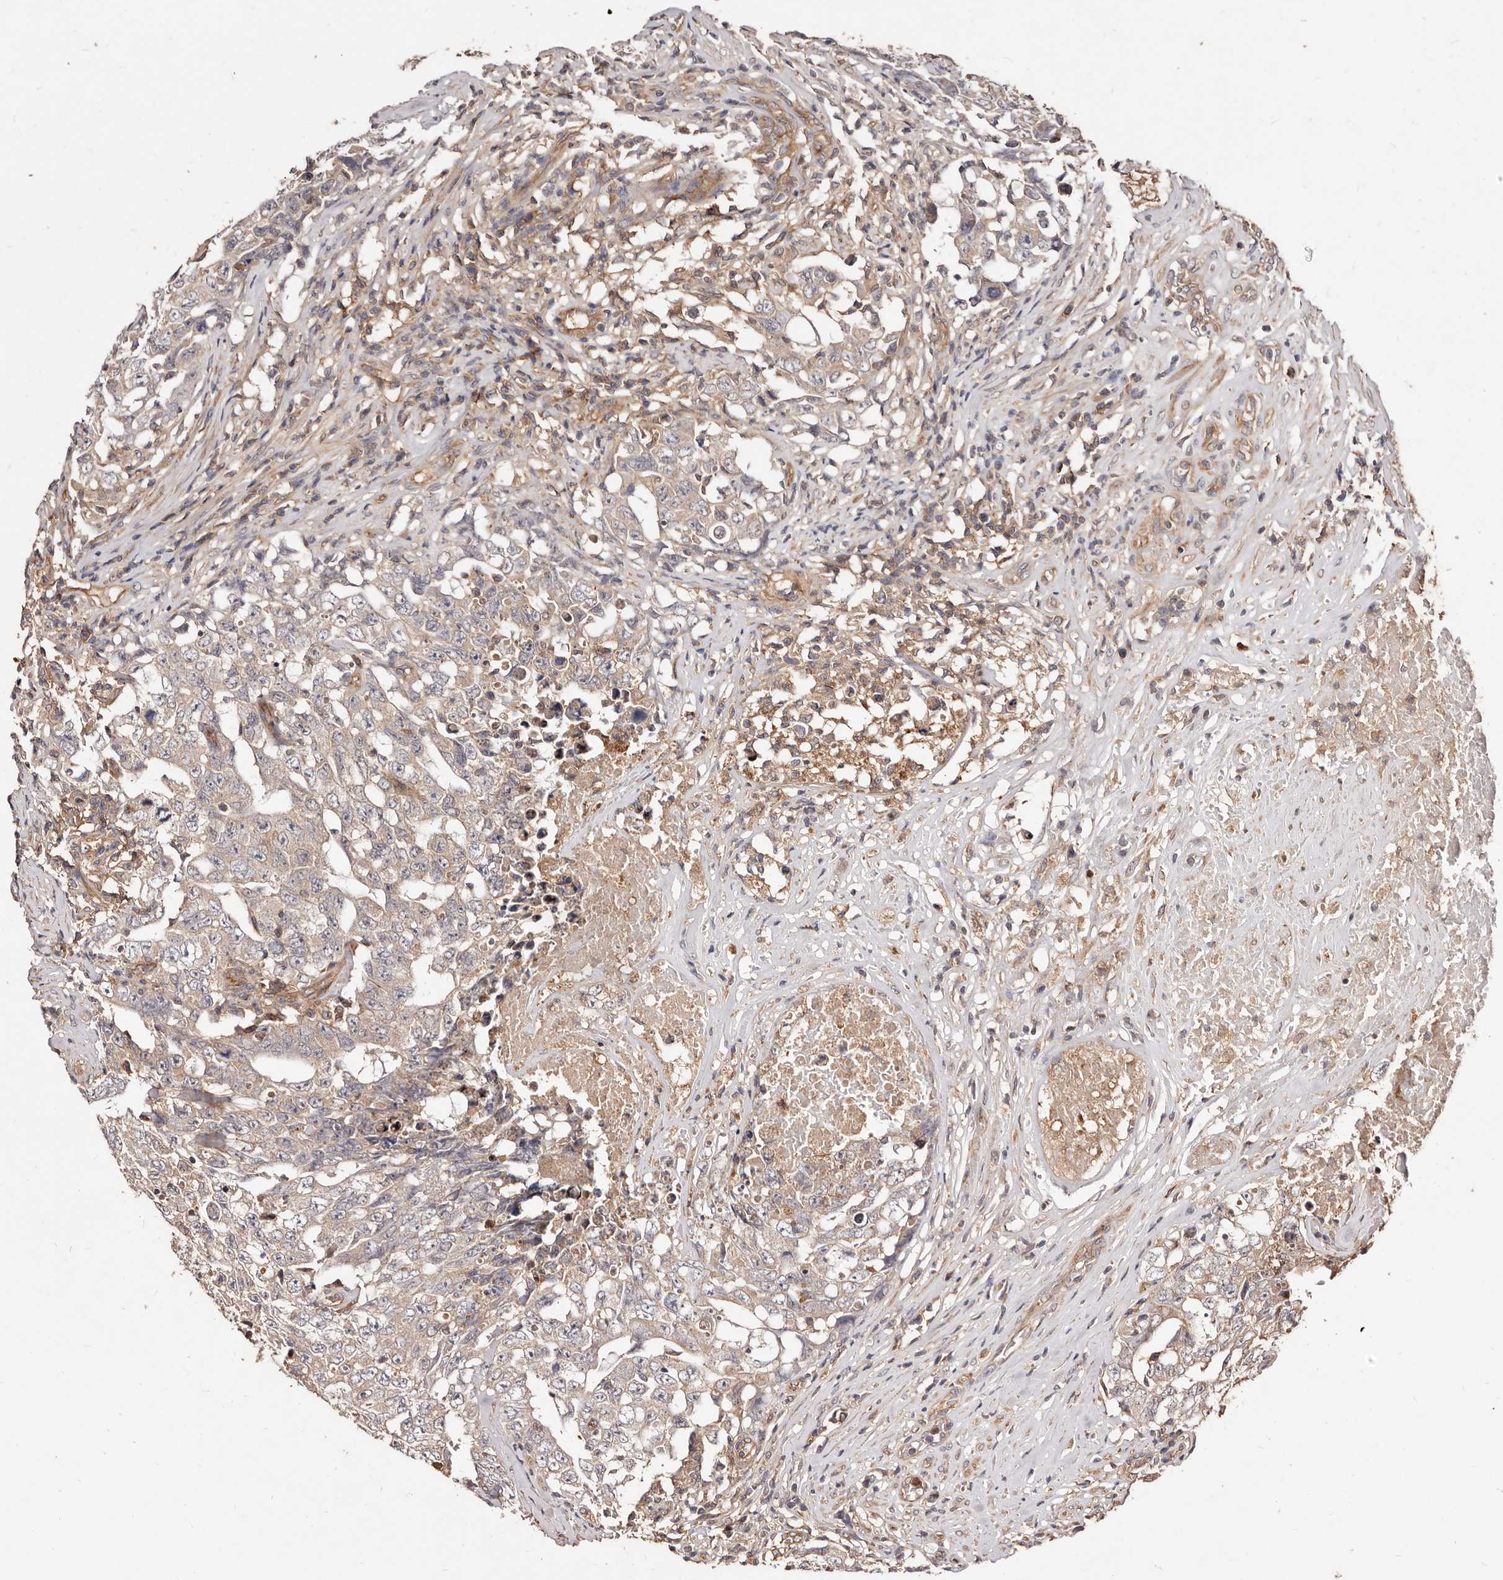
{"staining": {"intensity": "negative", "quantity": "none", "location": "none"}, "tissue": "testis cancer", "cell_type": "Tumor cells", "image_type": "cancer", "snomed": [{"axis": "morphology", "description": "Carcinoma, Embryonal, NOS"}, {"axis": "topography", "description": "Testis"}], "caption": "Immunohistochemical staining of human testis embryonal carcinoma reveals no significant expression in tumor cells.", "gene": "CCL14", "patient": {"sex": "male", "age": 26}}